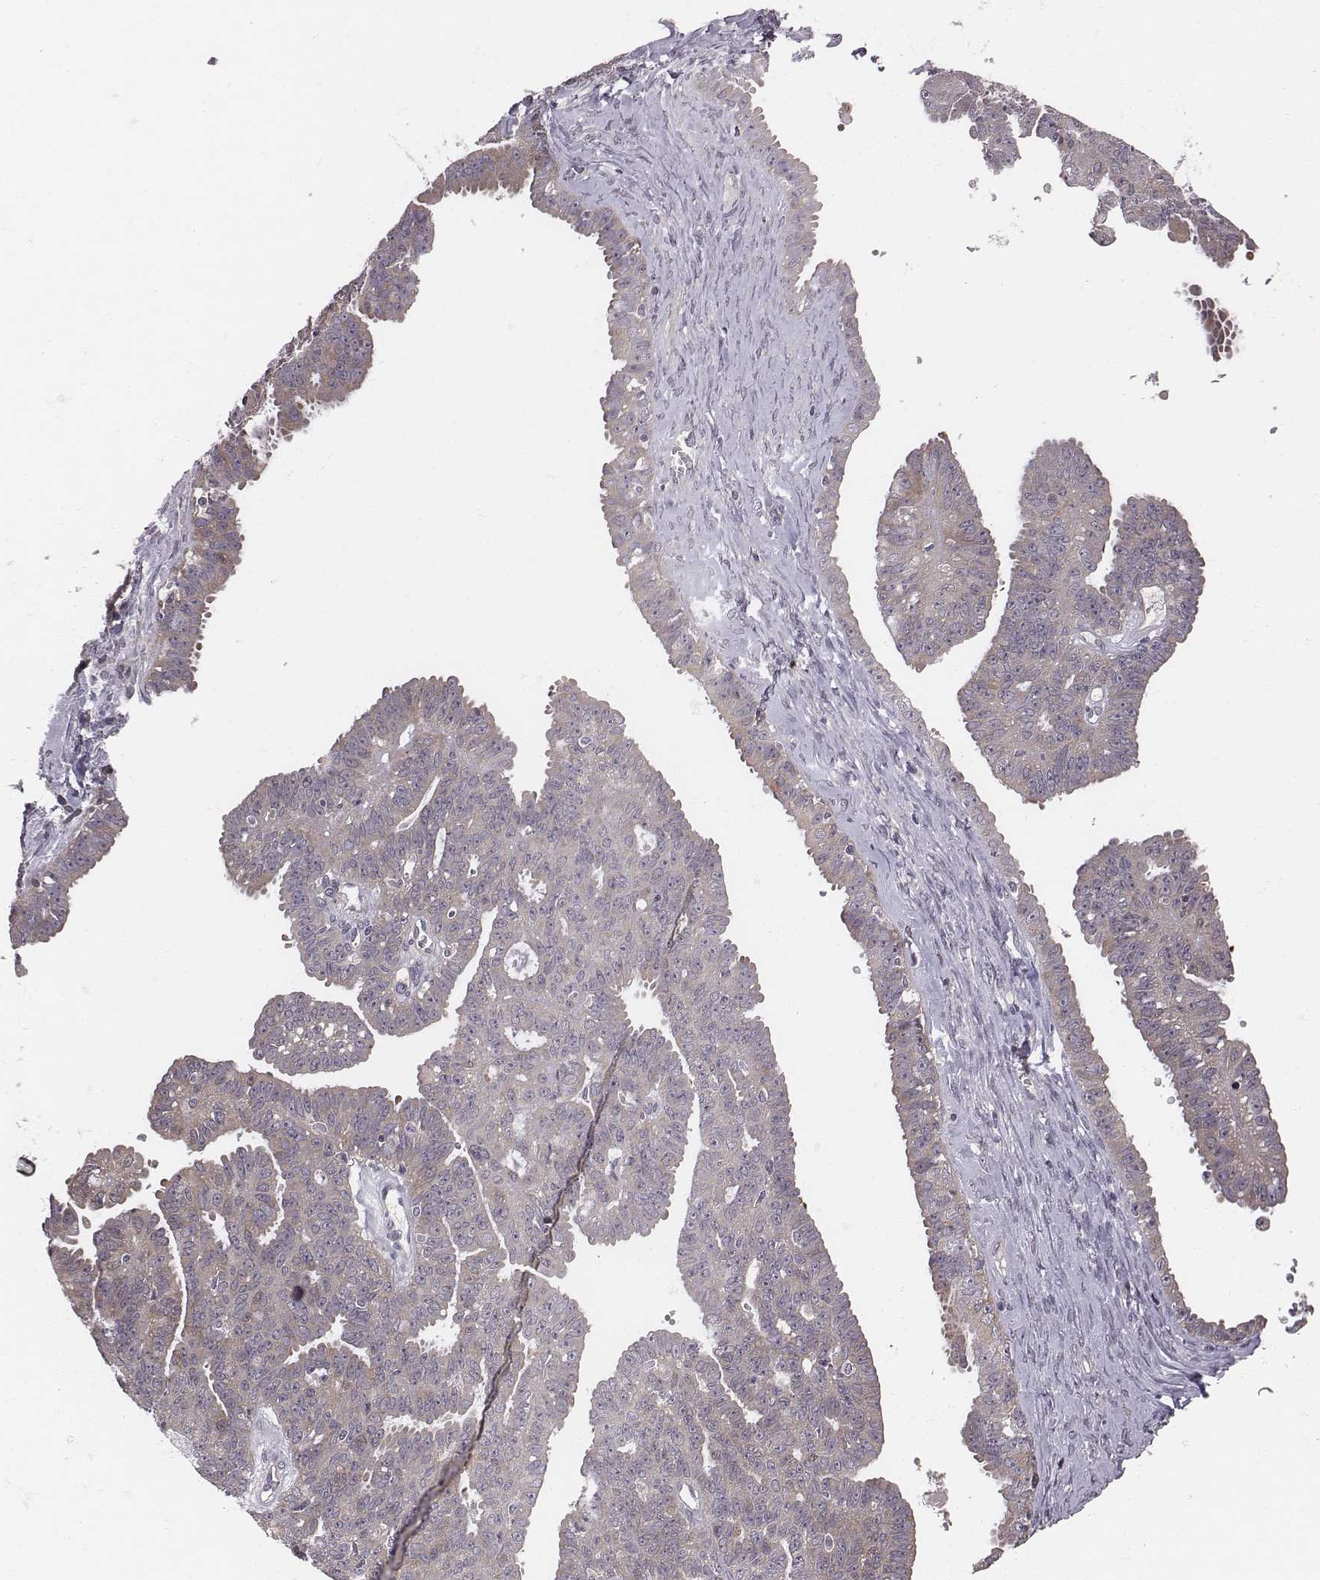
{"staining": {"intensity": "weak", "quantity": ">75%", "location": "cytoplasmic/membranous"}, "tissue": "ovarian cancer", "cell_type": "Tumor cells", "image_type": "cancer", "snomed": [{"axis": "morphology", "description": "Cystadenocarcinoma, serous, NOS"}, {"axis": "topography", "description": "Ovary"}], "caption": "Ovarian cancer (serous cystadenocarcinoma) was stained to show a protein in brown. There is low levels of weak cytoplasmic/membranous staining in about >75% of tumor cells.", "gene": "SMURF2", "patient": {"sex": "female", "age": 71}}